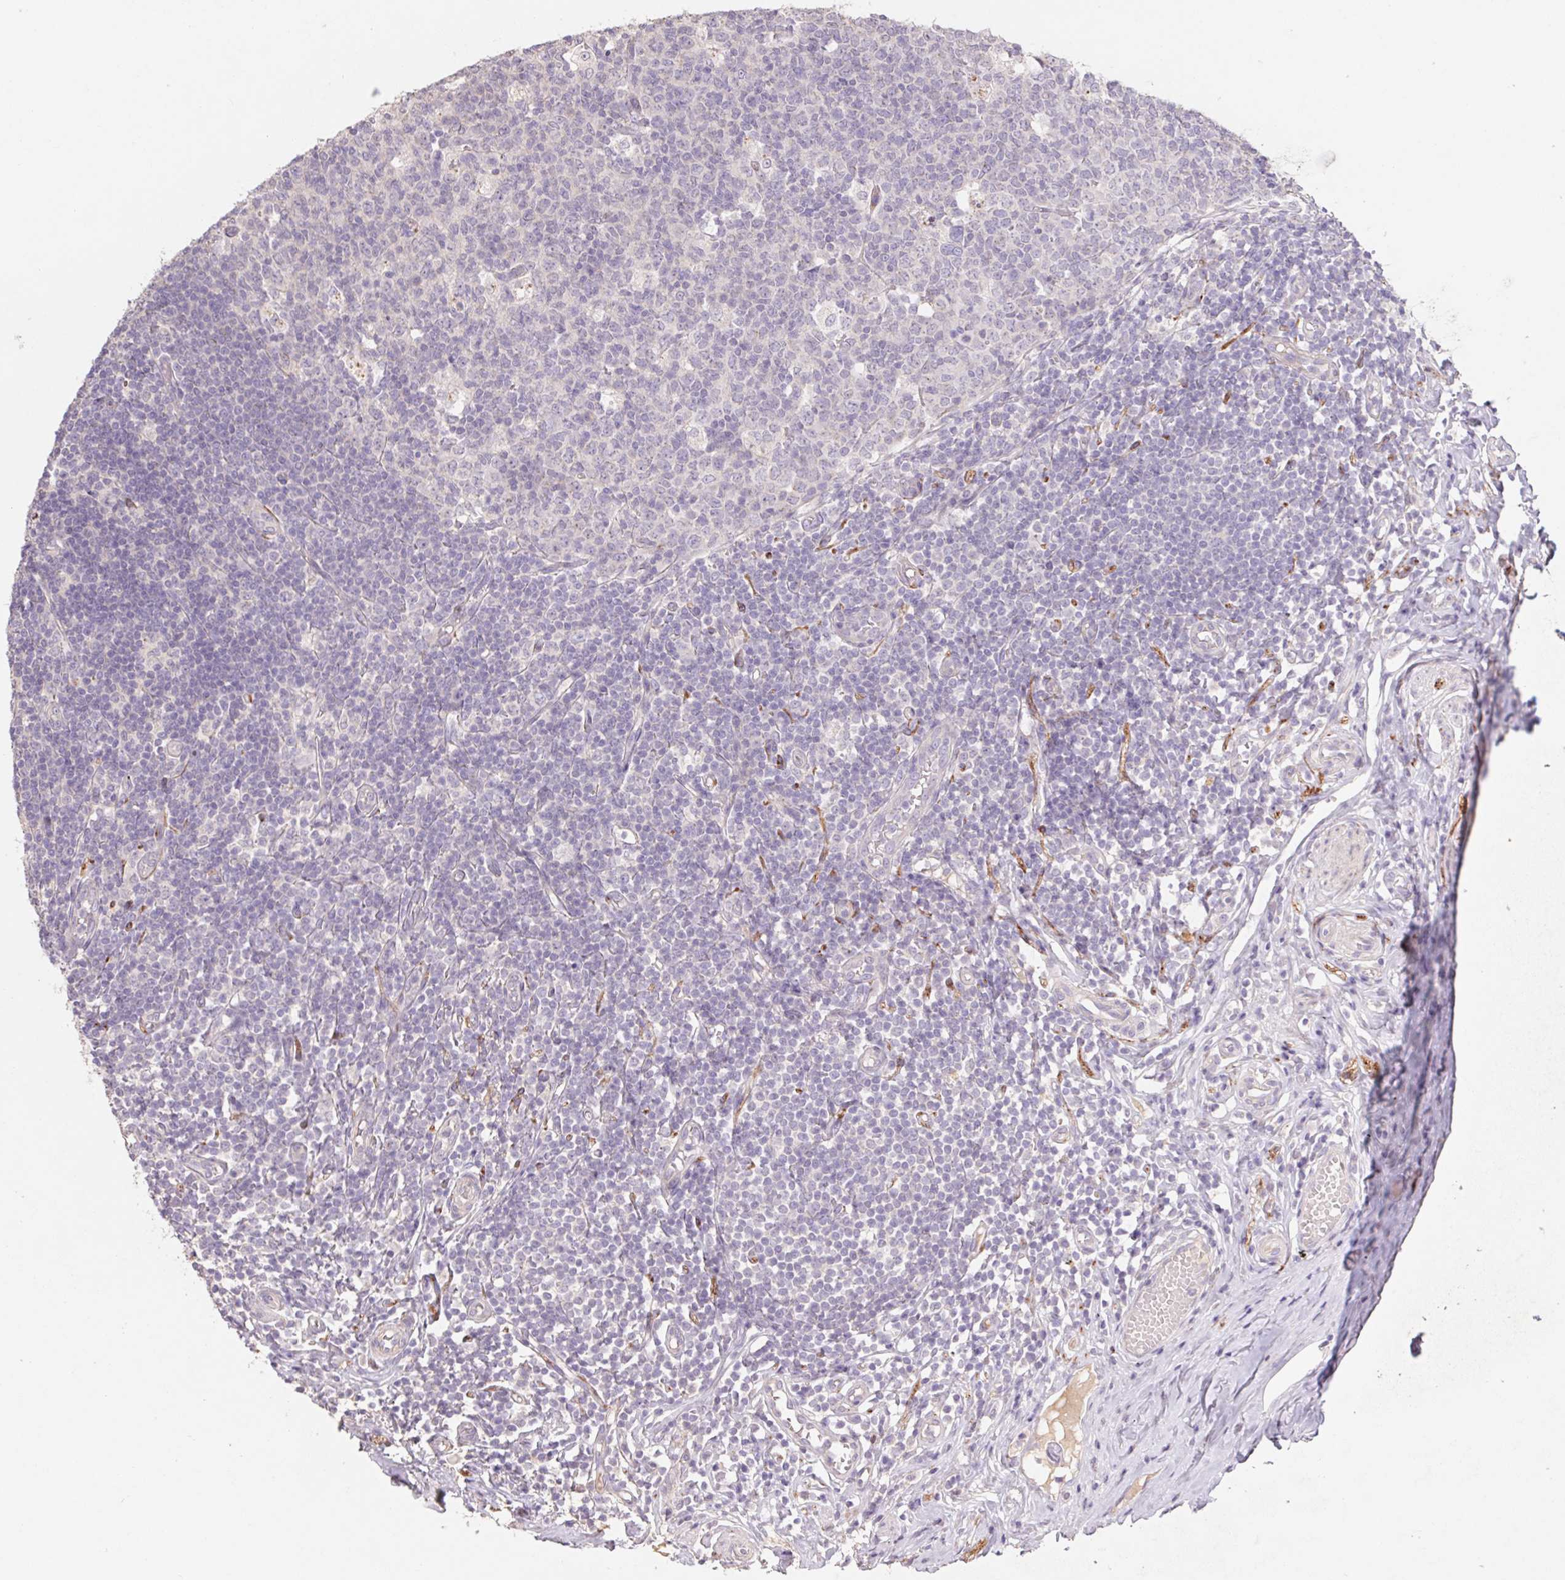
{"staining": {"intensity": "weak", "quantity": "<25%", "location": "cytoplasmic/membranous"}, "tissue": "appendix", "cell_type": "Glandular cells", "image_type": "normal", "snomed": [{"axis": "morphology", "description": "Normal tissue, NOS"}, {"axis": "topography", "description": "Appendix"}], "caption": "Protein analysis of benign appendix demonstrates no significant positivity in glandular cells. Nuclei are stained in blue.", "gene": "GRM2", "patient": {"sex": "male", "age": 18}}